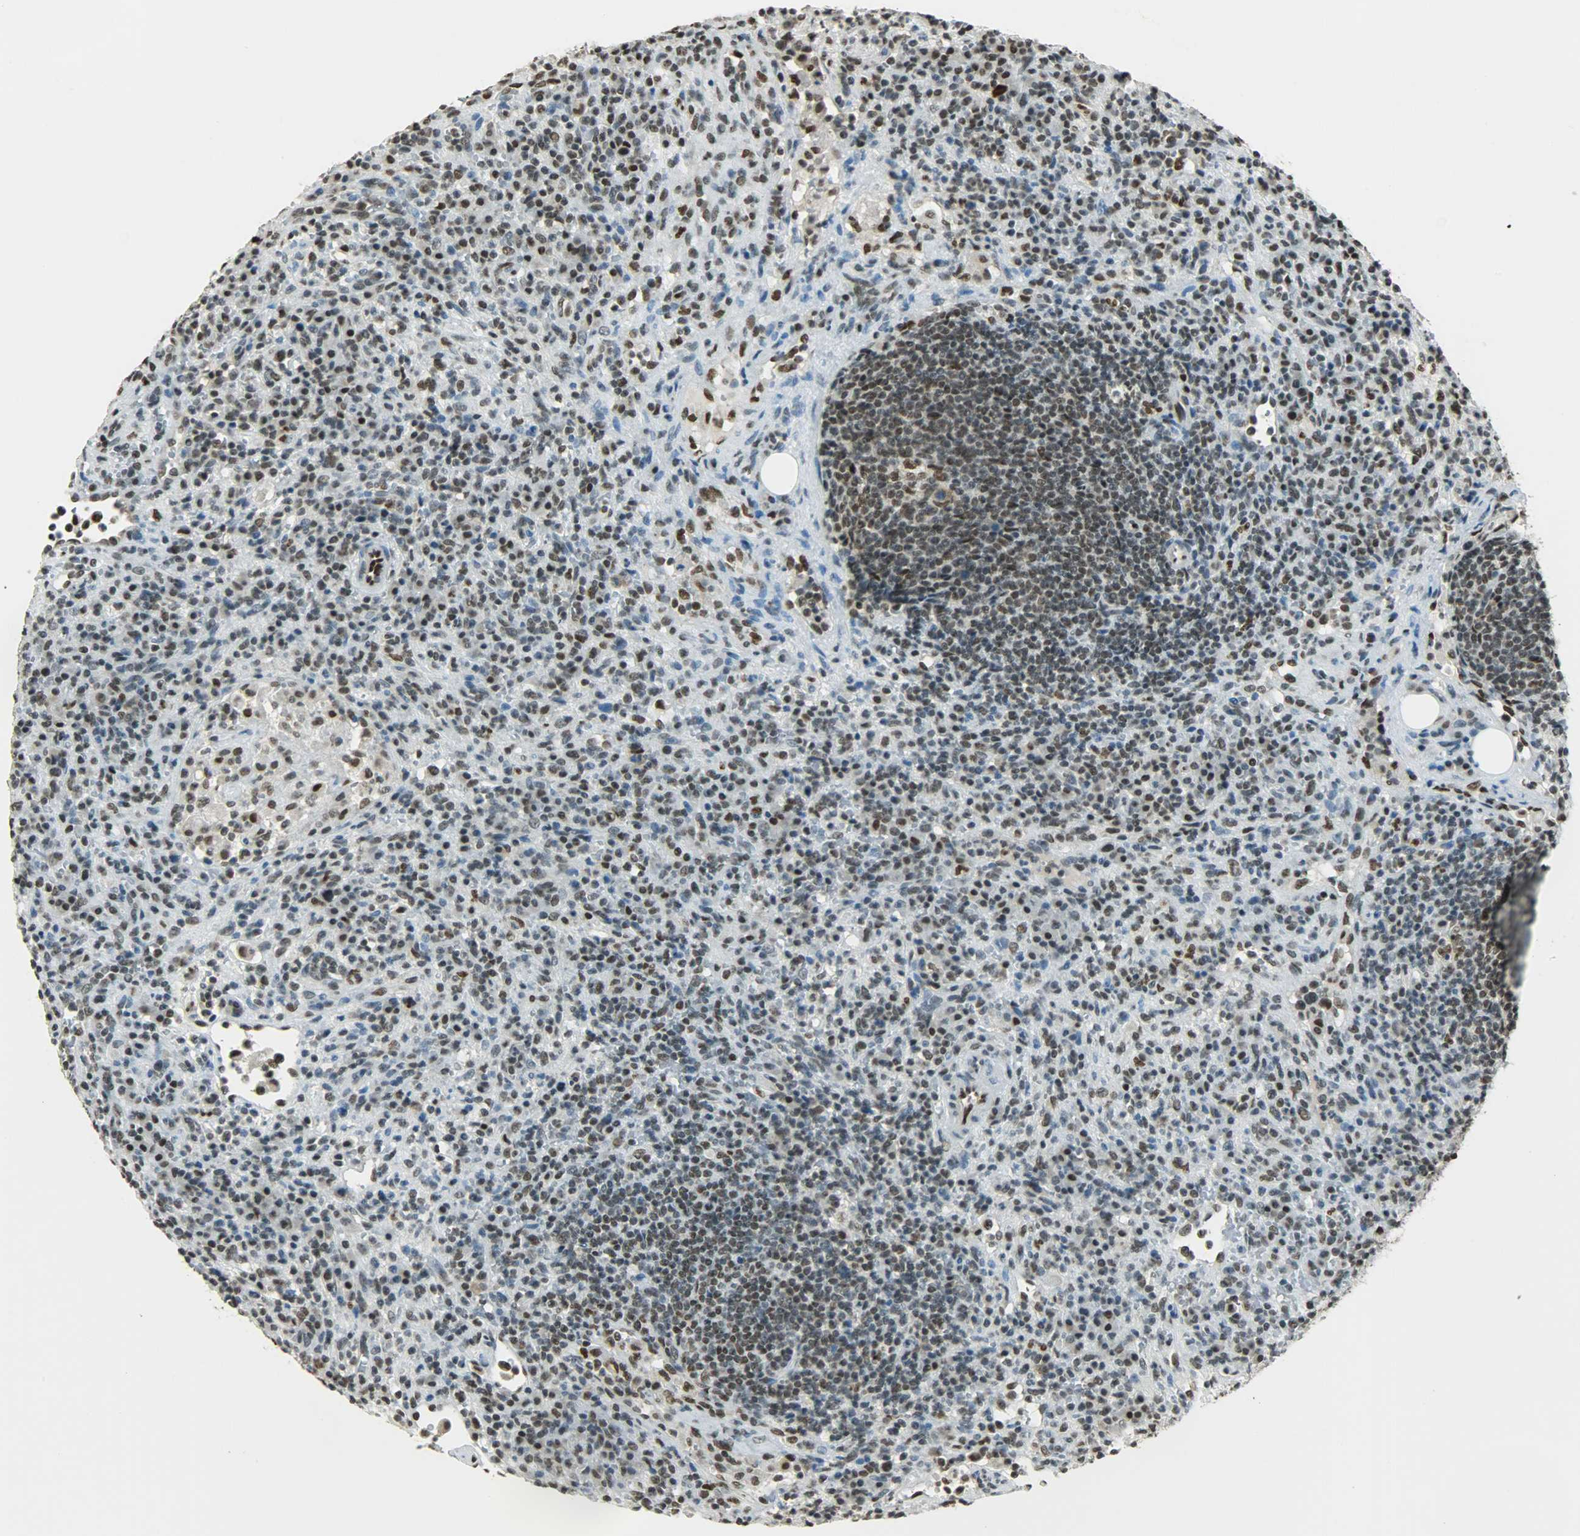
{"staining": {"intensity": "strong", "quantity": ">75%", "location": "nuclear"}, "tissue": "lymphoma", "cell_type": "Tumor cells", "image_type": "cancer", "snomed": [{"axis": "morphology", "description": "Hodgkin's disease, NOS"}, {"axis": "topography", "description": "Lymph node"}], "caption": "Immunohistochemistry (IHC) of human Hodgkin's disease demonstrates high levels of strong nuclear positivity in about >75% of tumor cells.", "gene": "MYEF2", "patient": {"sex": "male", "age": 65}}